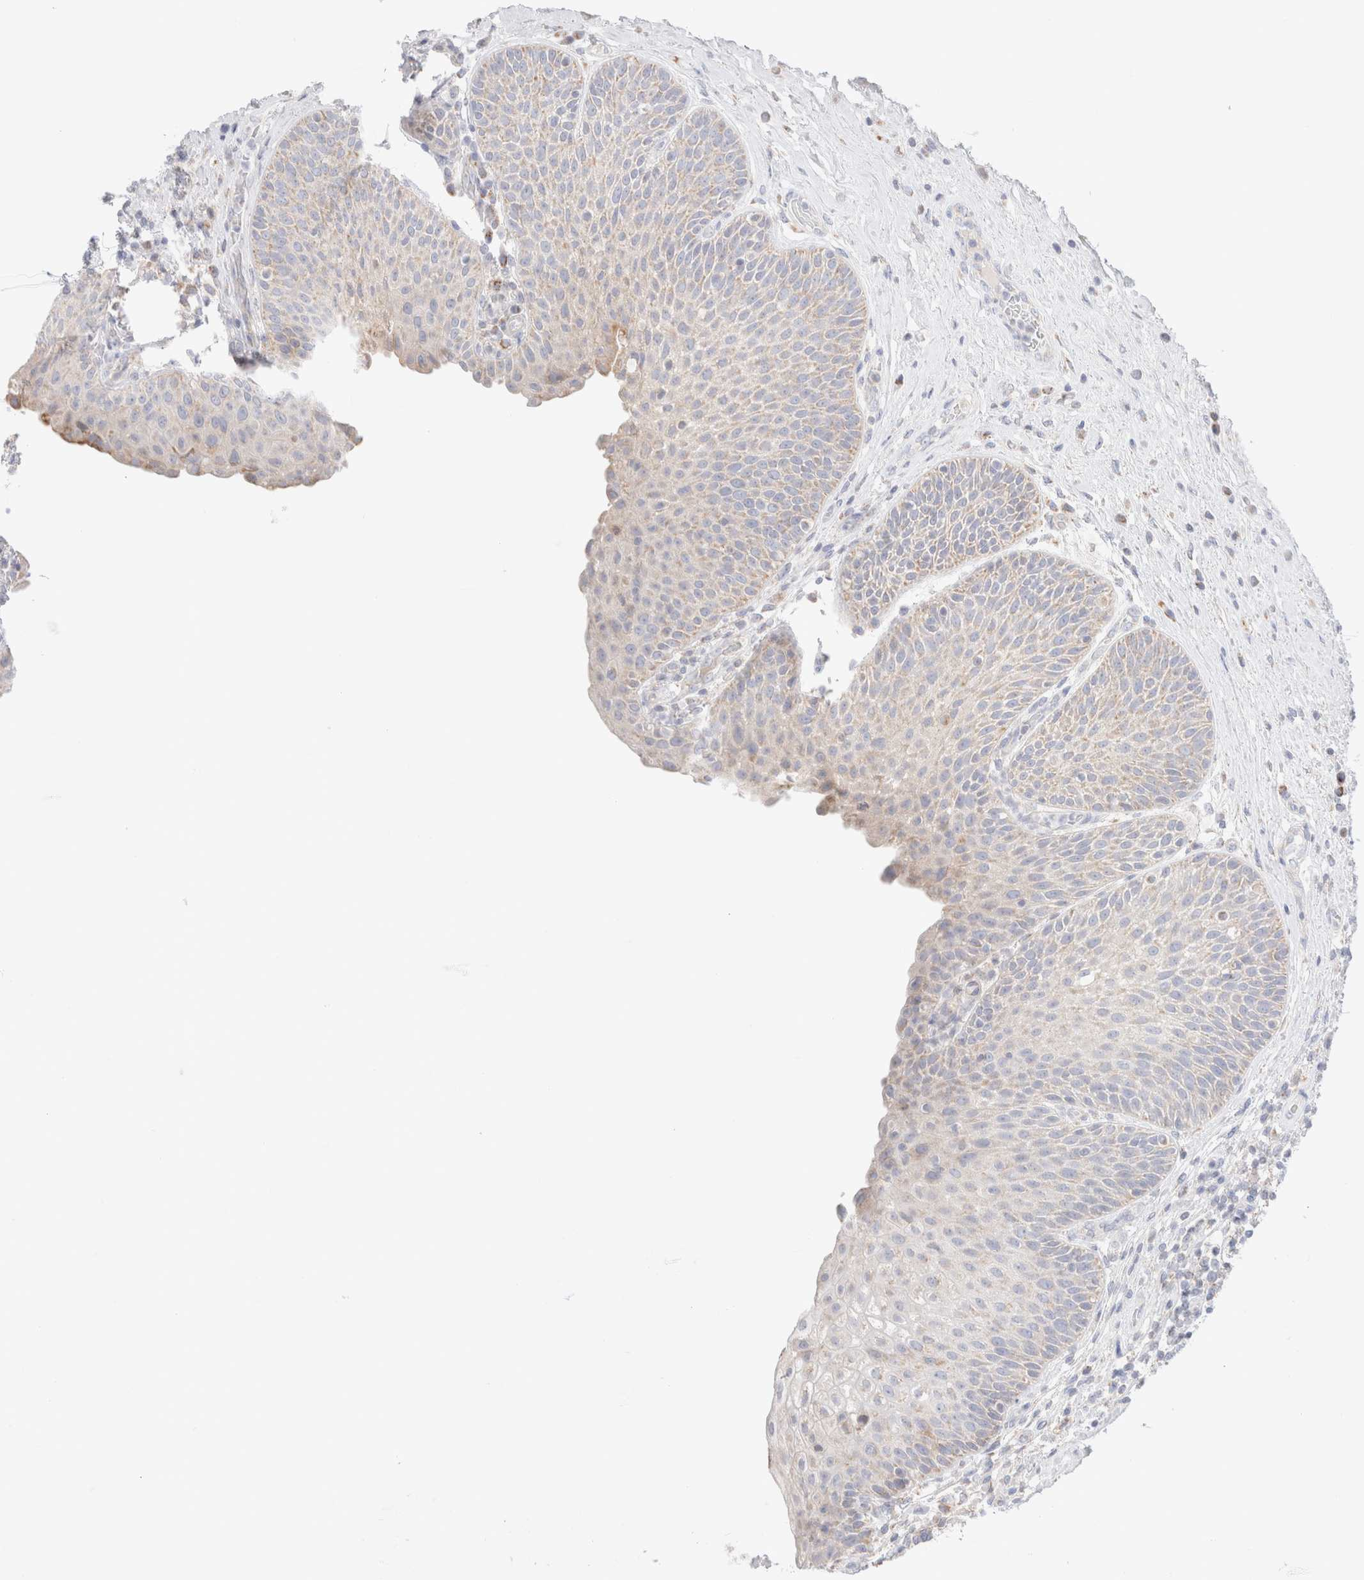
{"staining": {"intensity": "weak", "quantity": "<25%", "location": "cytoplasmic/membranous"}, "tissue": "urinary bladder", "cell_type": "Urothelial cells", "image_type": "normal", "snomed": [{"axis": "morphology", "description": "Normal tissue, NOS"}, {"axis": "topography", "description": "Urinary bladder"}], "caption": "High magnification brightfield microscopy of normal urinary bladder stained with DAB (brown) and counterstained with hematoxylin (blue): urothelial cells show no significant positivity. (DAB (3,3'-diaminobenzidine) immunohistochemistry, high magnification).", "gene": "ATP6V1C1", "patient": {"sex": "female", "age": 62}}